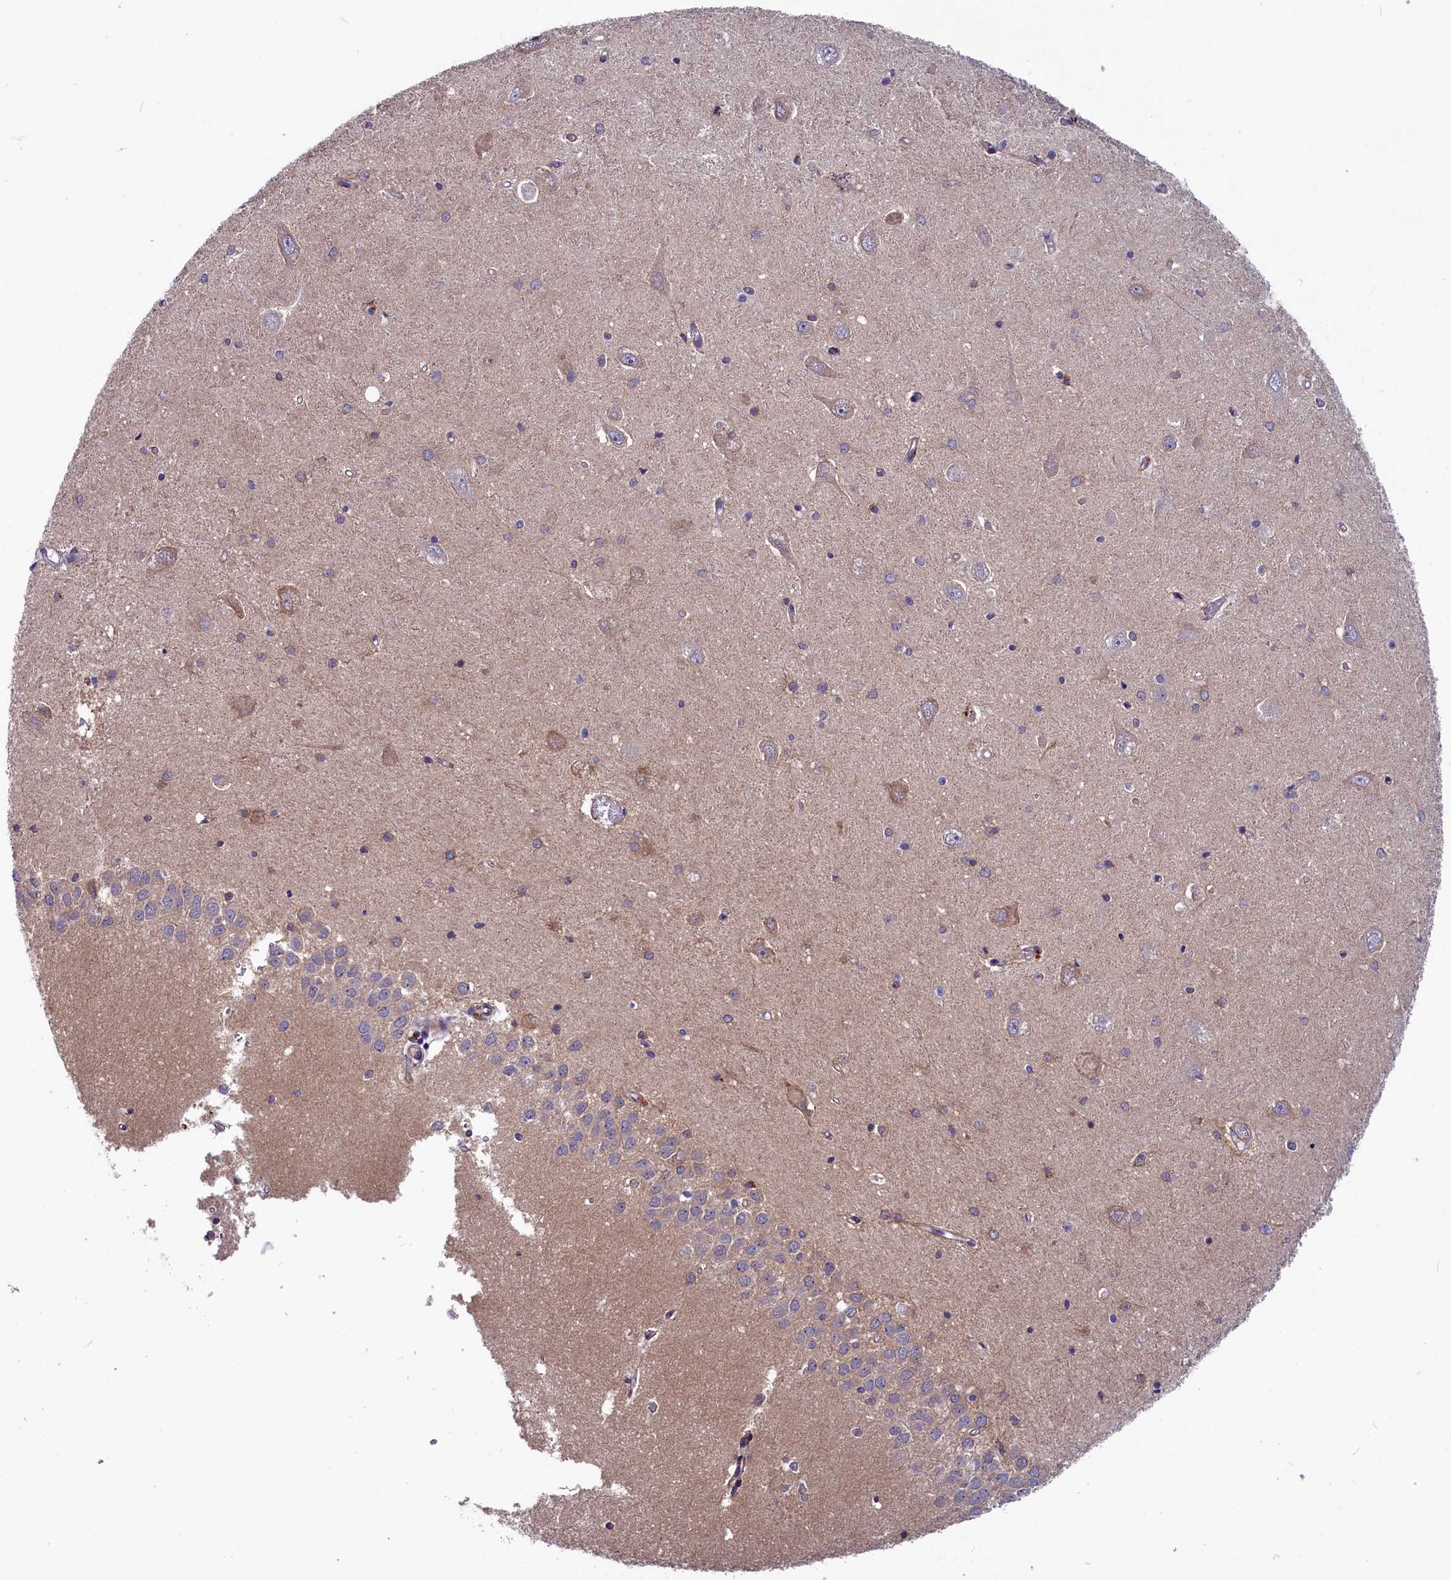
{"staining": {"intensity": "negative", "quantity": "none", "location": "none"}, "tissue": "hippocampus", "cell_type": "Glial cells", "image_type": "normal", "snomed": [{"axis": "morphology", "description": "Normal tissue, NOS"}, {"axis": "topography", "description": "Hippocampus"}], "caption": "IHC image of benign hippocampus stained for a protein (brown), which demonstrates no expression in glial cells. Nuclei are stained in blue.", "gene": "SLC39A6", "patient": {"sex": "male", "age": 45}}